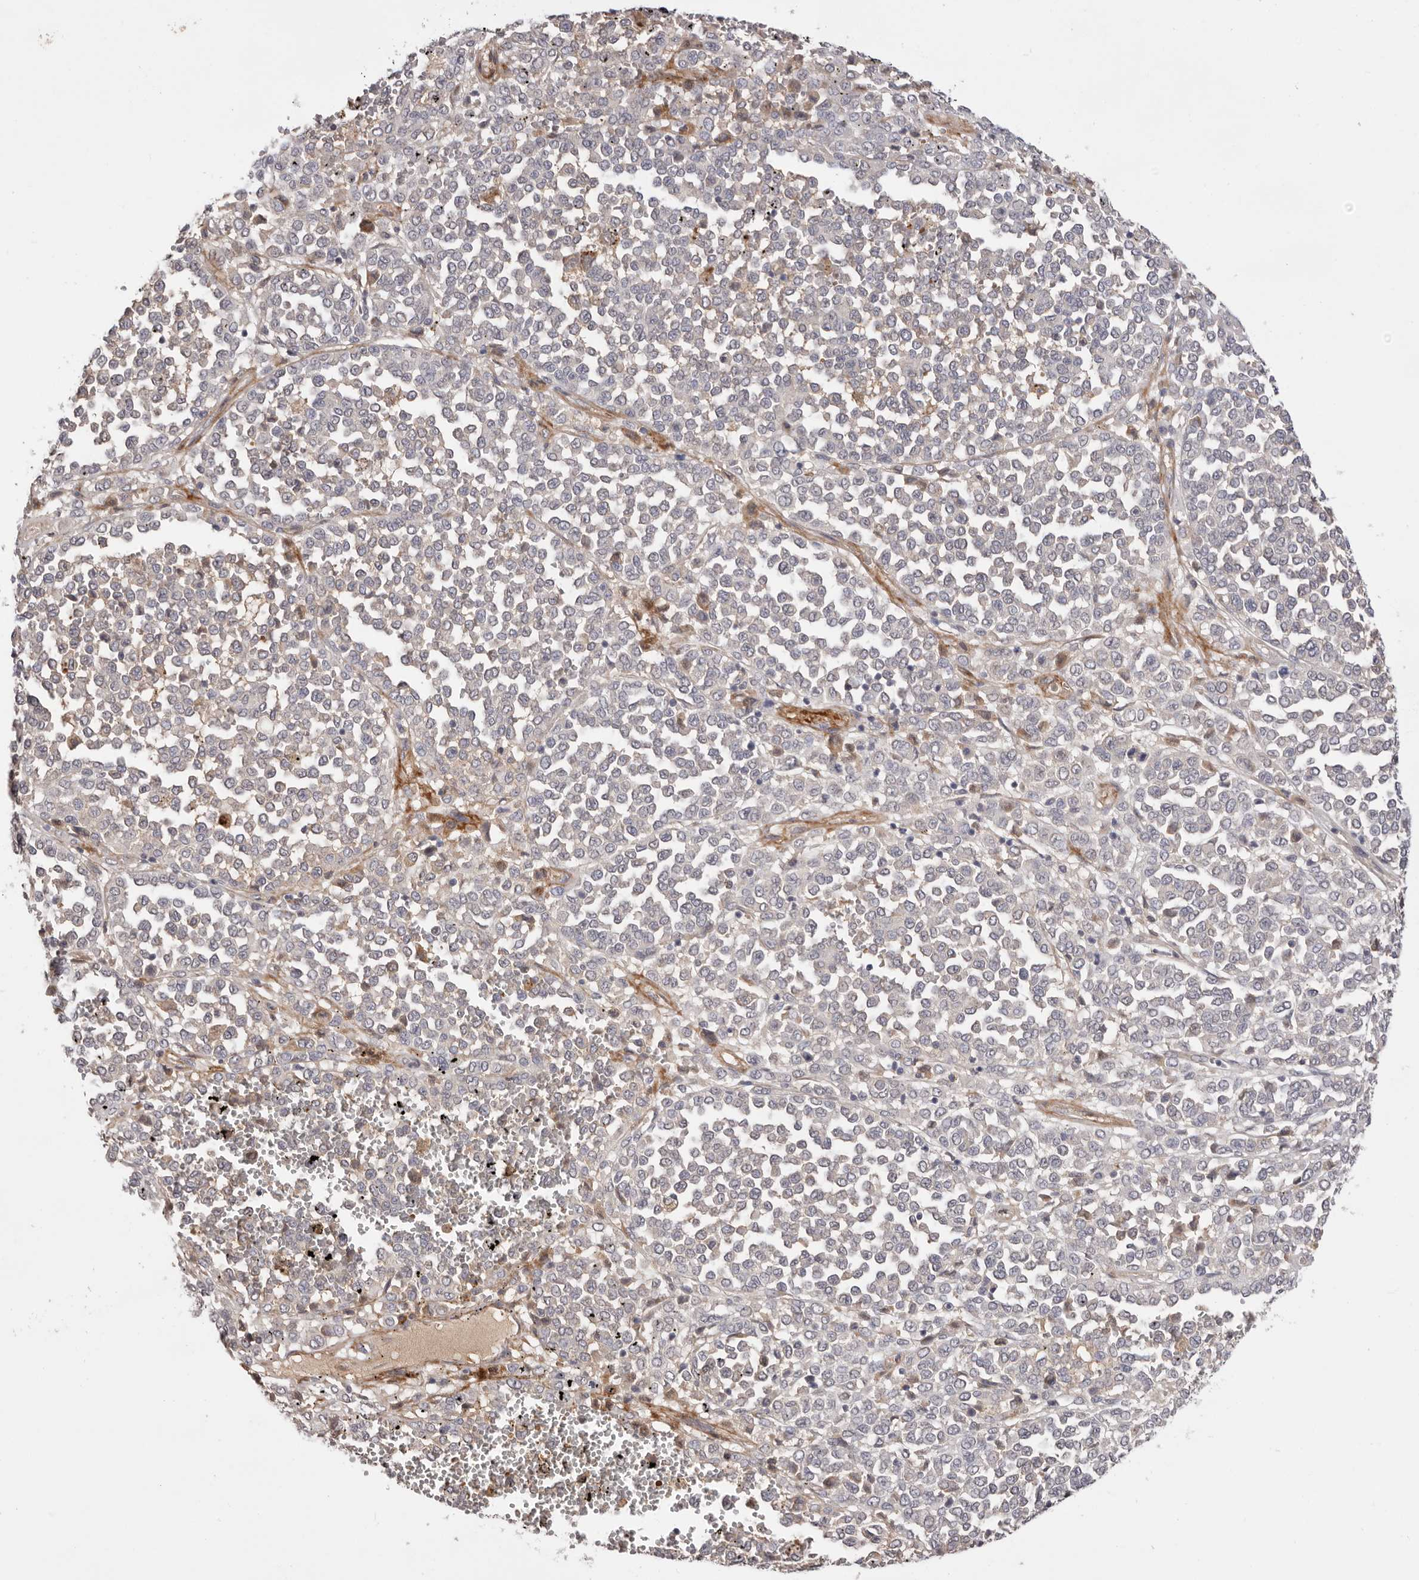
{"staining": {"intensity": "negative", "quantity": "none", "location": "none"}, "tissue": "melanoma", "cell_type": "Tumor cells", "image_type": "cancer", "snomed": [{"axis": "morphology", "description": "Malignant melanoma, Metastatic site"}, {"axis": "topography", "description": "Pancreas"}], "caption": "This photomicrograph is of malignant melanoma (metastatic site) stained with IHC to label a protein in brown with the nuclei are counter-stained blue. There is no positivity in tumor cells.", "gene": "DOP1A", "patient": {"sex": "female", "age": 30}}